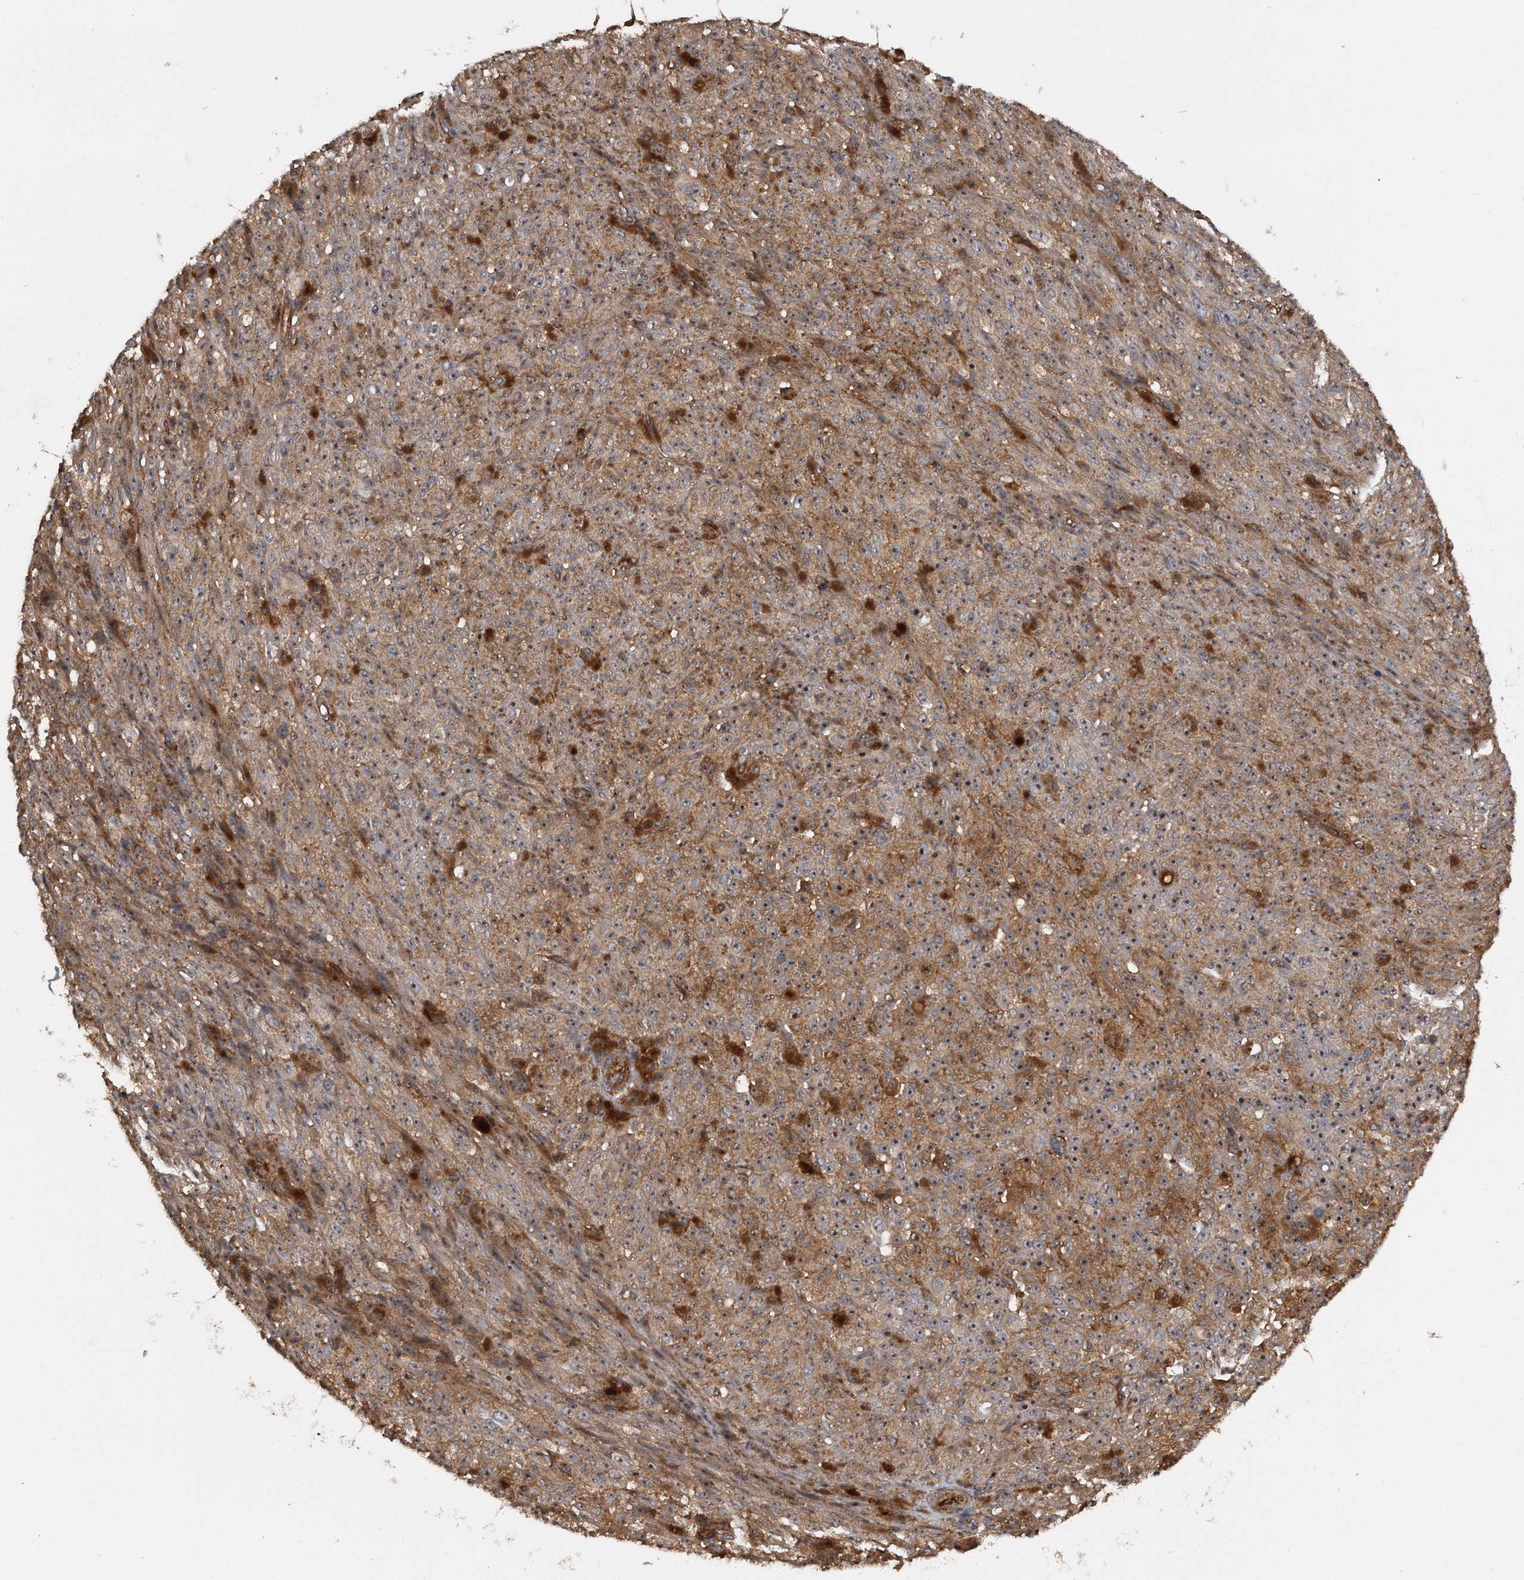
{"staining": {"intensity": "moderate", "quantity": ">75%", "location": "cytoplasmic/membranous,nuclear"}, "tissue": "melanoma", "cell_type": "Tumor cells", "image_type": "cancer", "snomed": [{"axis": "morphology", "description": "Malignant melanoma, NOS"}, {"axis": "topography", "description": "Skin"}], "caption": "Malignant melanoma tissue displays moderate cytoplasmic/membranous and nuclear positivity in approximately >75% of tumor cells, visualized by immunohistochemistry.", "gene": "KCND3", "patient": {"sex": "female", "age": 82}}